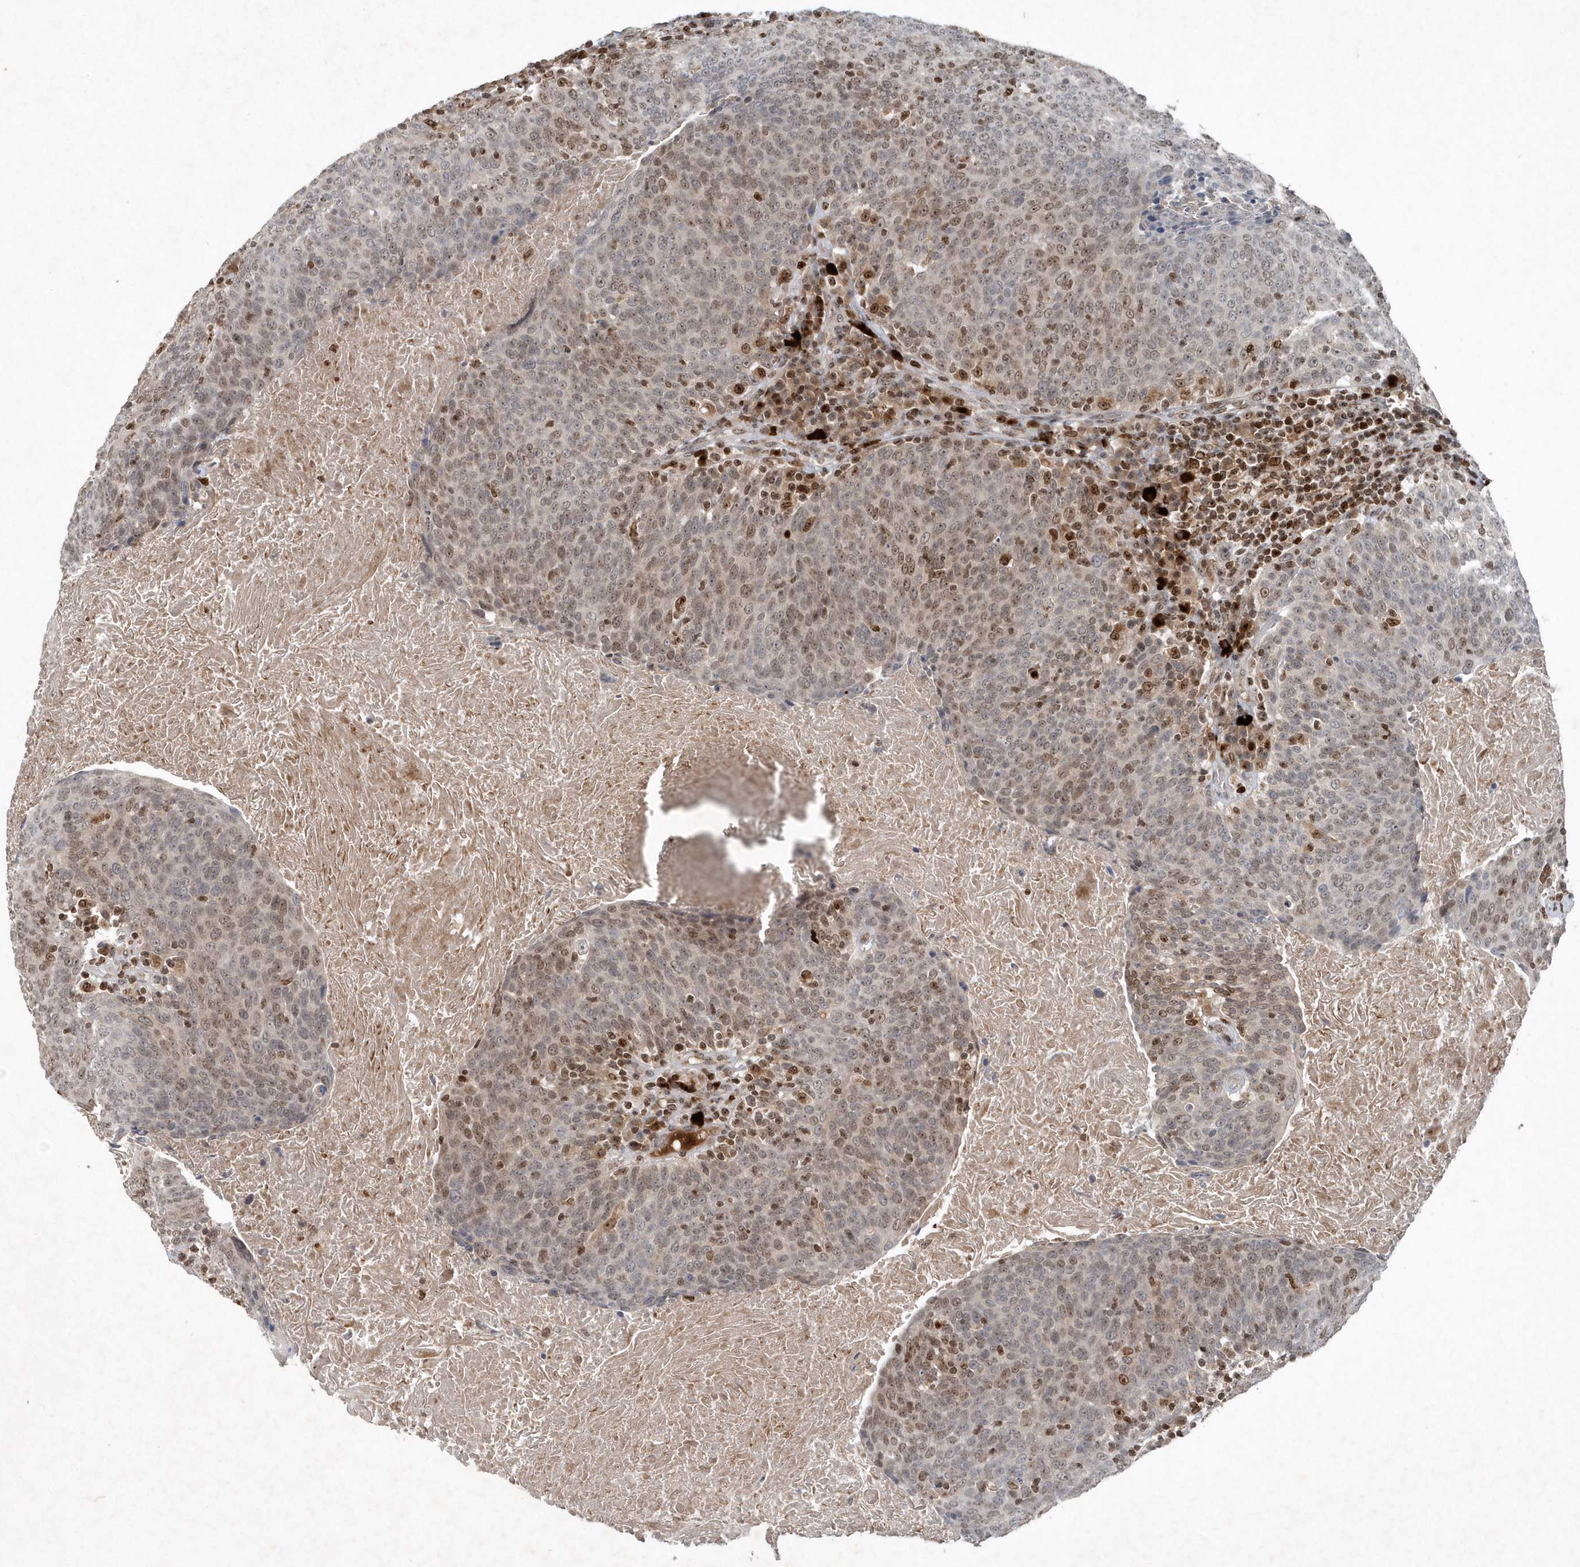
{"staining": {"intensity": "moderate", "quantity": "25%-75%", "location": "nuclear"}, "tissue": "head and neck cancer", "cell_type": "Tumor cells", "image_type": "cancer", "snomed": [{"axis": "morphology", "description": "Squamous cell carcinoma, NOS"}, {"axis": "morphology", "description": "Squamous cell carcinoma, metastatic, NOS"}, {"axis": "topography", "description": "Lymph node"}, {"axis": "topography", "description": "Head-Neck"}], "caption": "Immunohistochemistry (IHC) of head and neck cancer (squamous cell carcinoma) reveals medium levels of moderate nuclear expression in about 25%-75% of tumor cells. (Stains: DAB (3,3'-diaminobenzidine) in brown, nuclei in blue, Microscopy: brightfield microscopy at high magnification).", "gene": "QTRT2", "patient": {"sex": "male", "age": 62}}